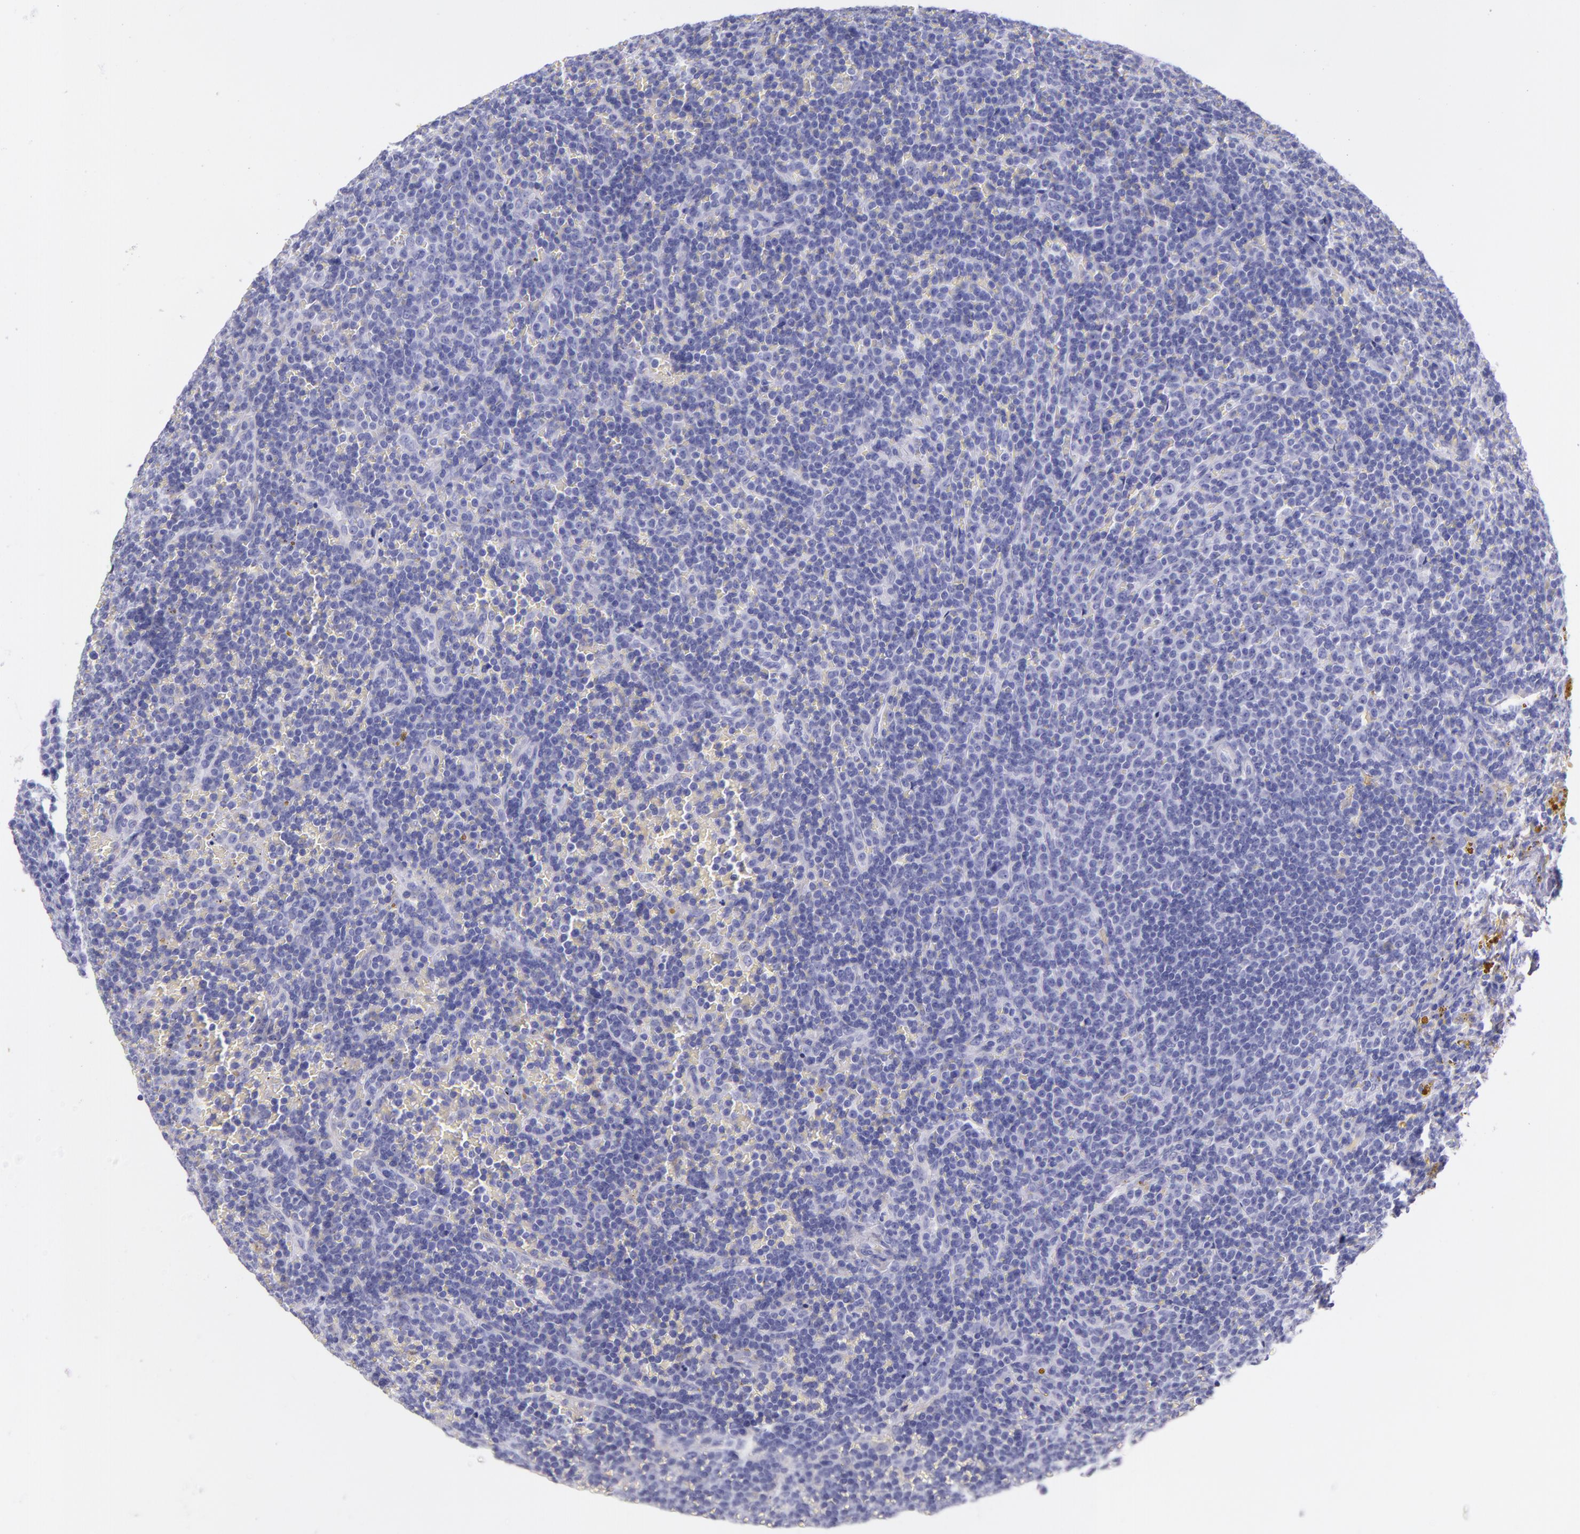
{"staining": {"intensity": "negative", "quantity": "none", "location": "none"}, "tissue": "lymphoma", "cell_type": "Tumor cells", "image_type": "cancer", "snomed": [{"axis": "morphology", "description": "Malignant lymphoma, non-Hodgkin's type, Low grade"}, {"axis": "topography", "description": "Spleen"}], "caption": "The immunohistochemistry (IHC) photomicrograph has no significant positivity in tumor cells of lymphoma tissue. The staining is performed using DAB (3,3'-diaminobenzidine) brown chromogen with nuclei counter-stained in using hematoxylin.", "gene": "SFTPB", "patient": {"sex": "male", "age": 80}}